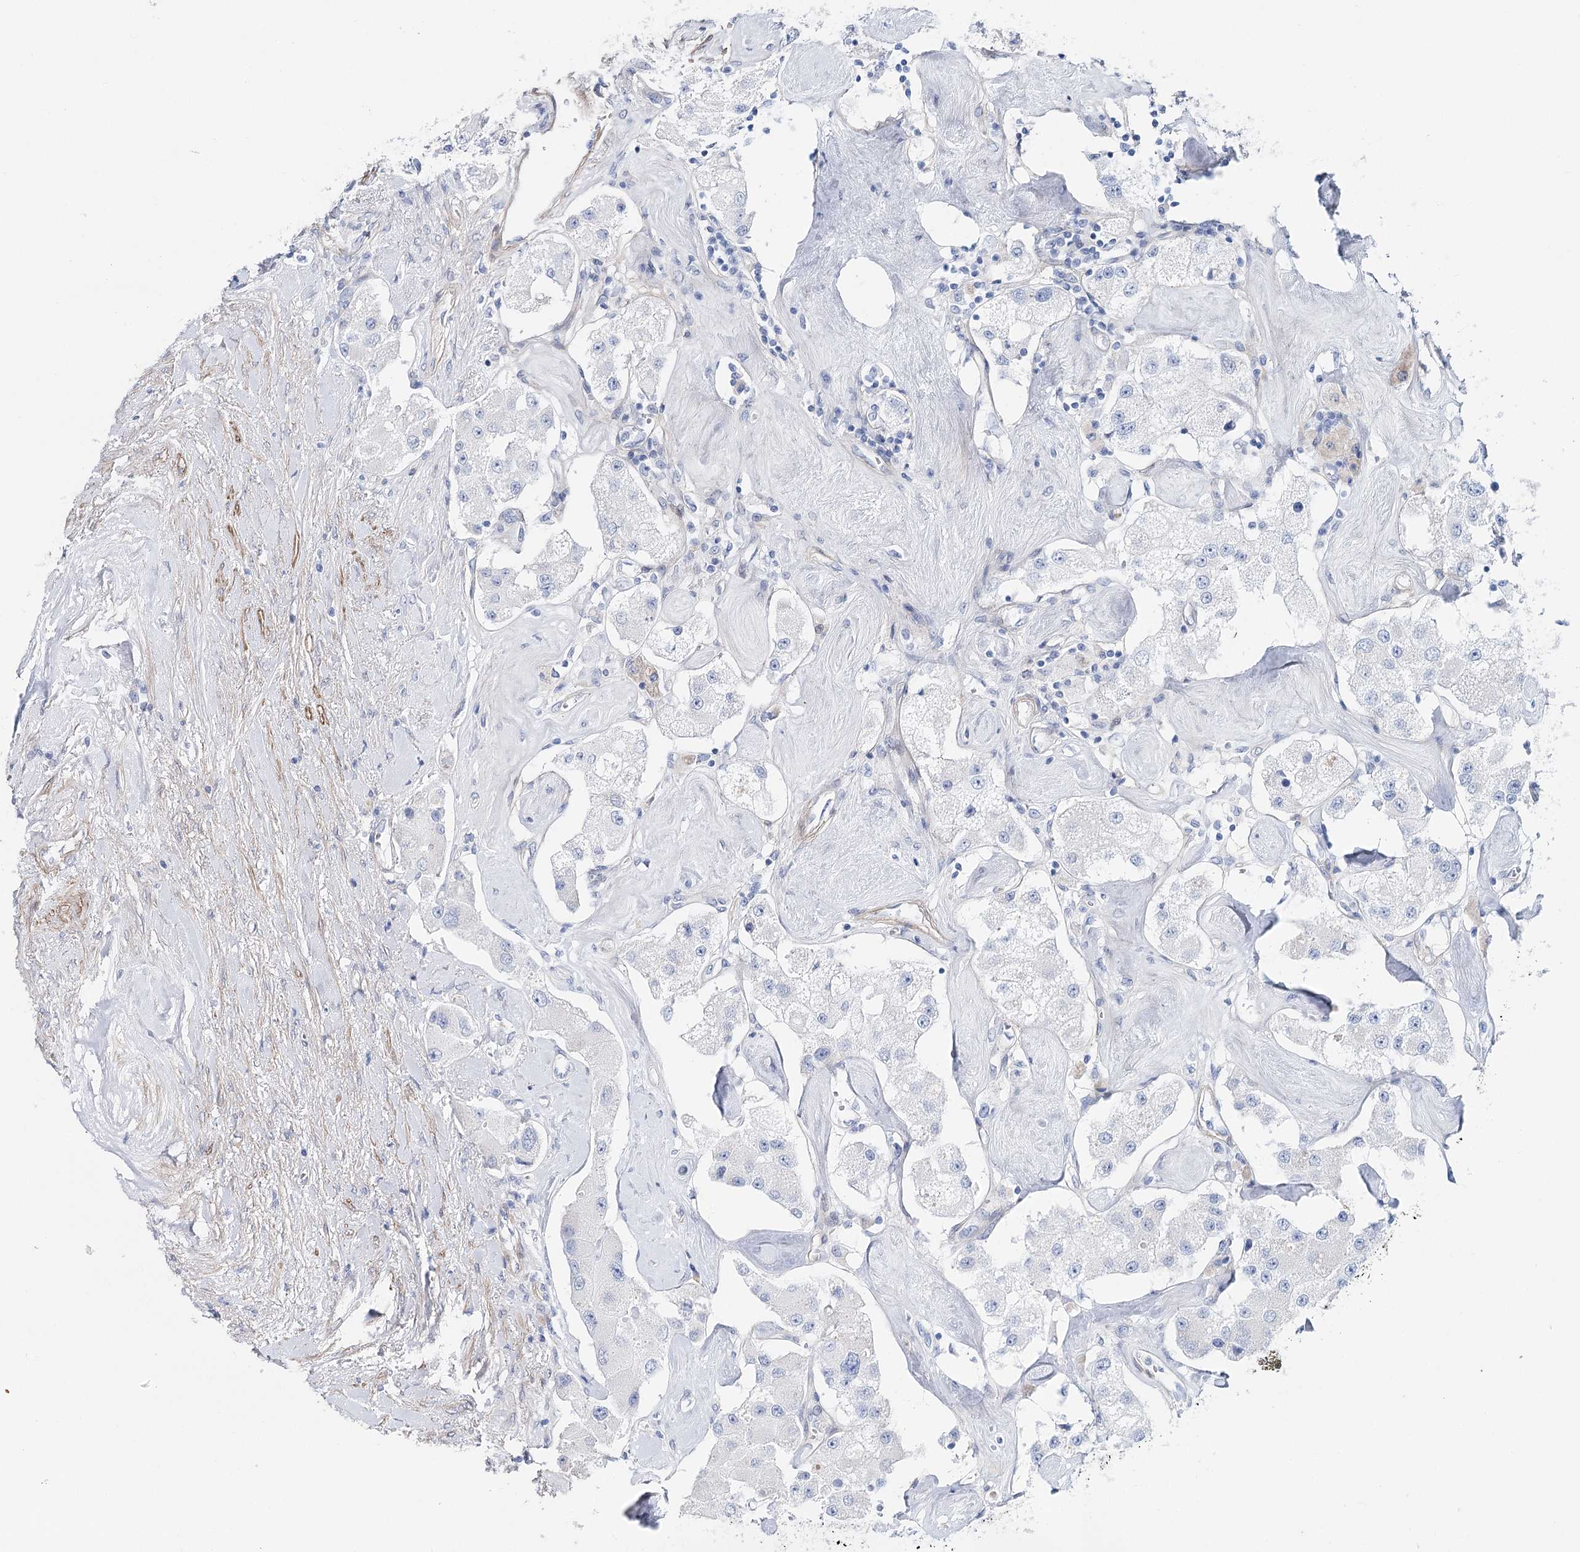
{"staining": {"intensity": "negative", "quantity": "none", "location": "none"}, "tissue": "carcinoid", "cell_type": "Tumor cells", "image_type": "cancer", "snomed": [{"axis": "morphology", "description": "Carcinoid, malignant, NOS"}, {"axis": "topography", "description": "Pancreas"}], "caption": "DAB immunohistochemical staining of carcinoid (malignant) displays no significant positivity in tumor cells.", "gene": "ANKRD23", "patient": {"sex": "male", "age": 41}}